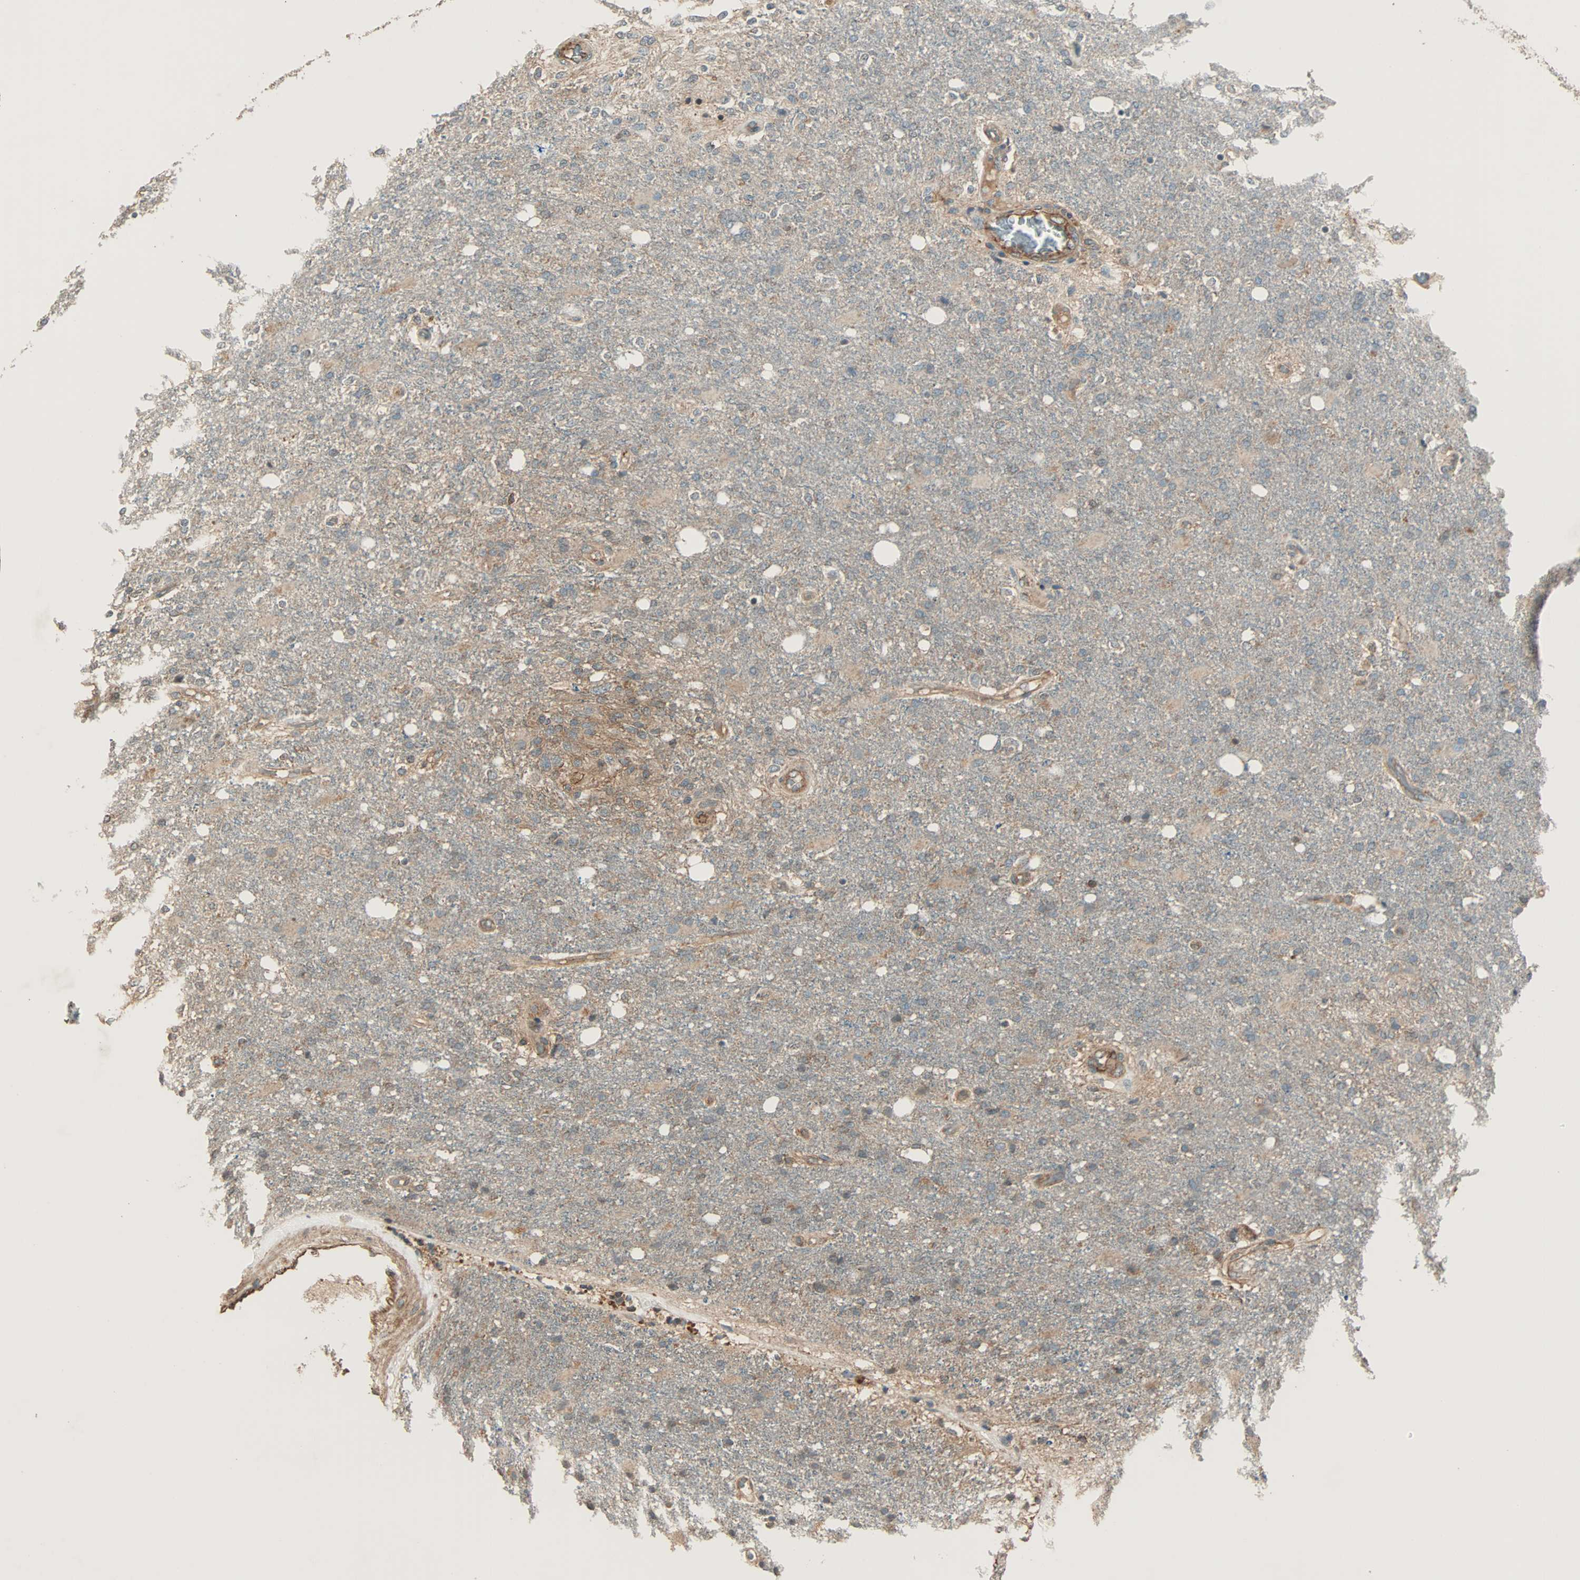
{"staining": {"intensity": "weak", "quantity": "25%-75%", "location": "cytoplasmic/membranous"}, "tissue": "glioma", "cell_type": "Tumor cells", "image_type": "cancer", "snomed": [{"axis": "morphology", "description": "Normal tissue, NOS"}, {"axis": "morphology", "description": "Glioma, malignant, High grade"}, {"axis": "topography", "description": "Cerebral cortex"}], "caption": "Human glioma stained with a brown dye demonstrates weak cytoplasmic/membranous positive expression in about 25%-75% of tumor cells.", "gene": "MAP3K21", "patient": {"sex": "male", "age": 77}}